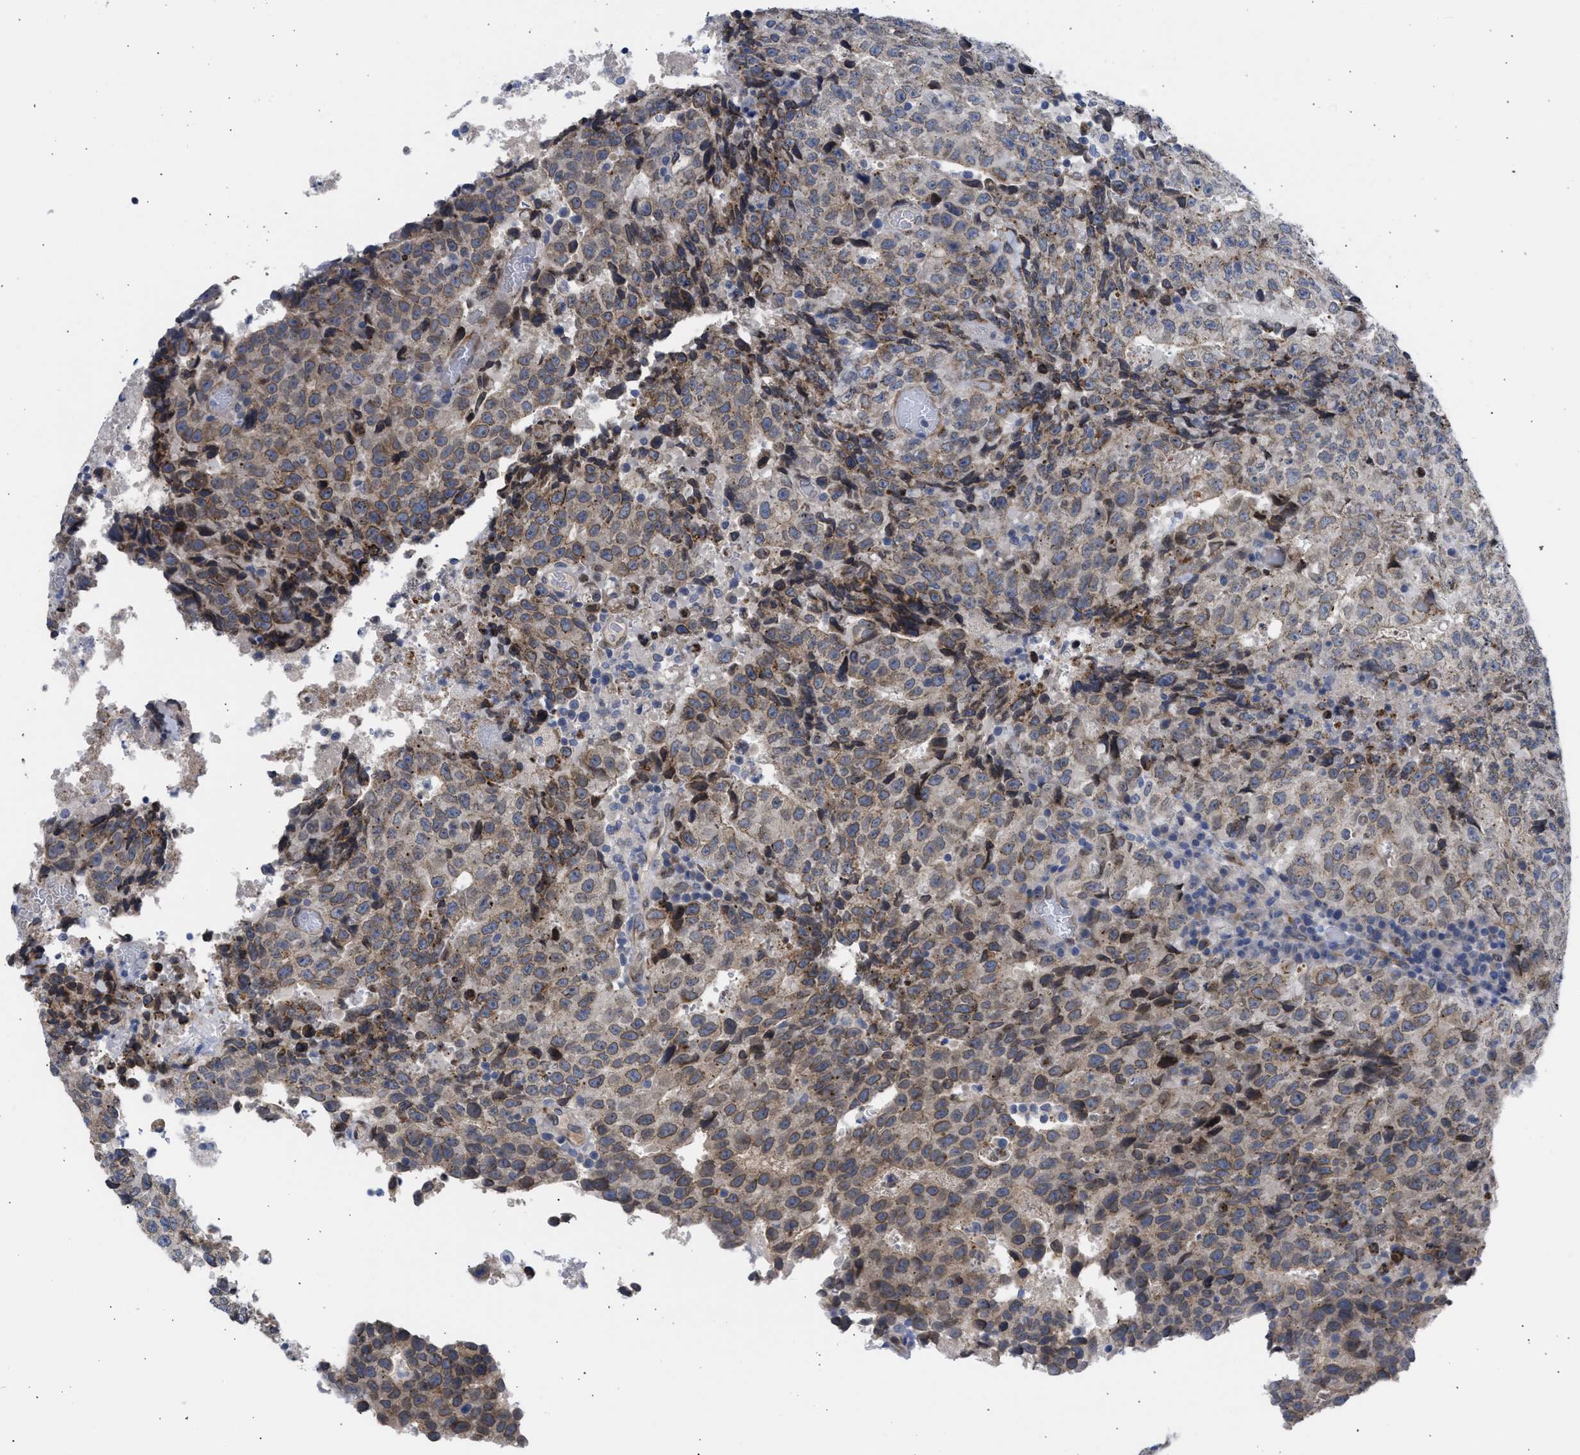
{"staining": {"intensity": "moderate", "quantity": "25%-75%", "location": "cytoplasmic/membranous"}, "tissue": "testis cancer", "cell_type": "Tumor cells", "image_type": "cancer", "snomed": [{"axis": "morphology", "description": "Necrosis, NOS"}, {"axis": "morphology", "description": "Carcinoma, Embryonal, NOS"}, {"axis": "topography", "description": "Testis"}], "caption": "The immunohistochemical stain labels moderate cytoplasmic/membranous expression in tumor cells of testis cancer tissue.", "gene": "NUP35", "patient": {"sex": "male", "age": 19}}